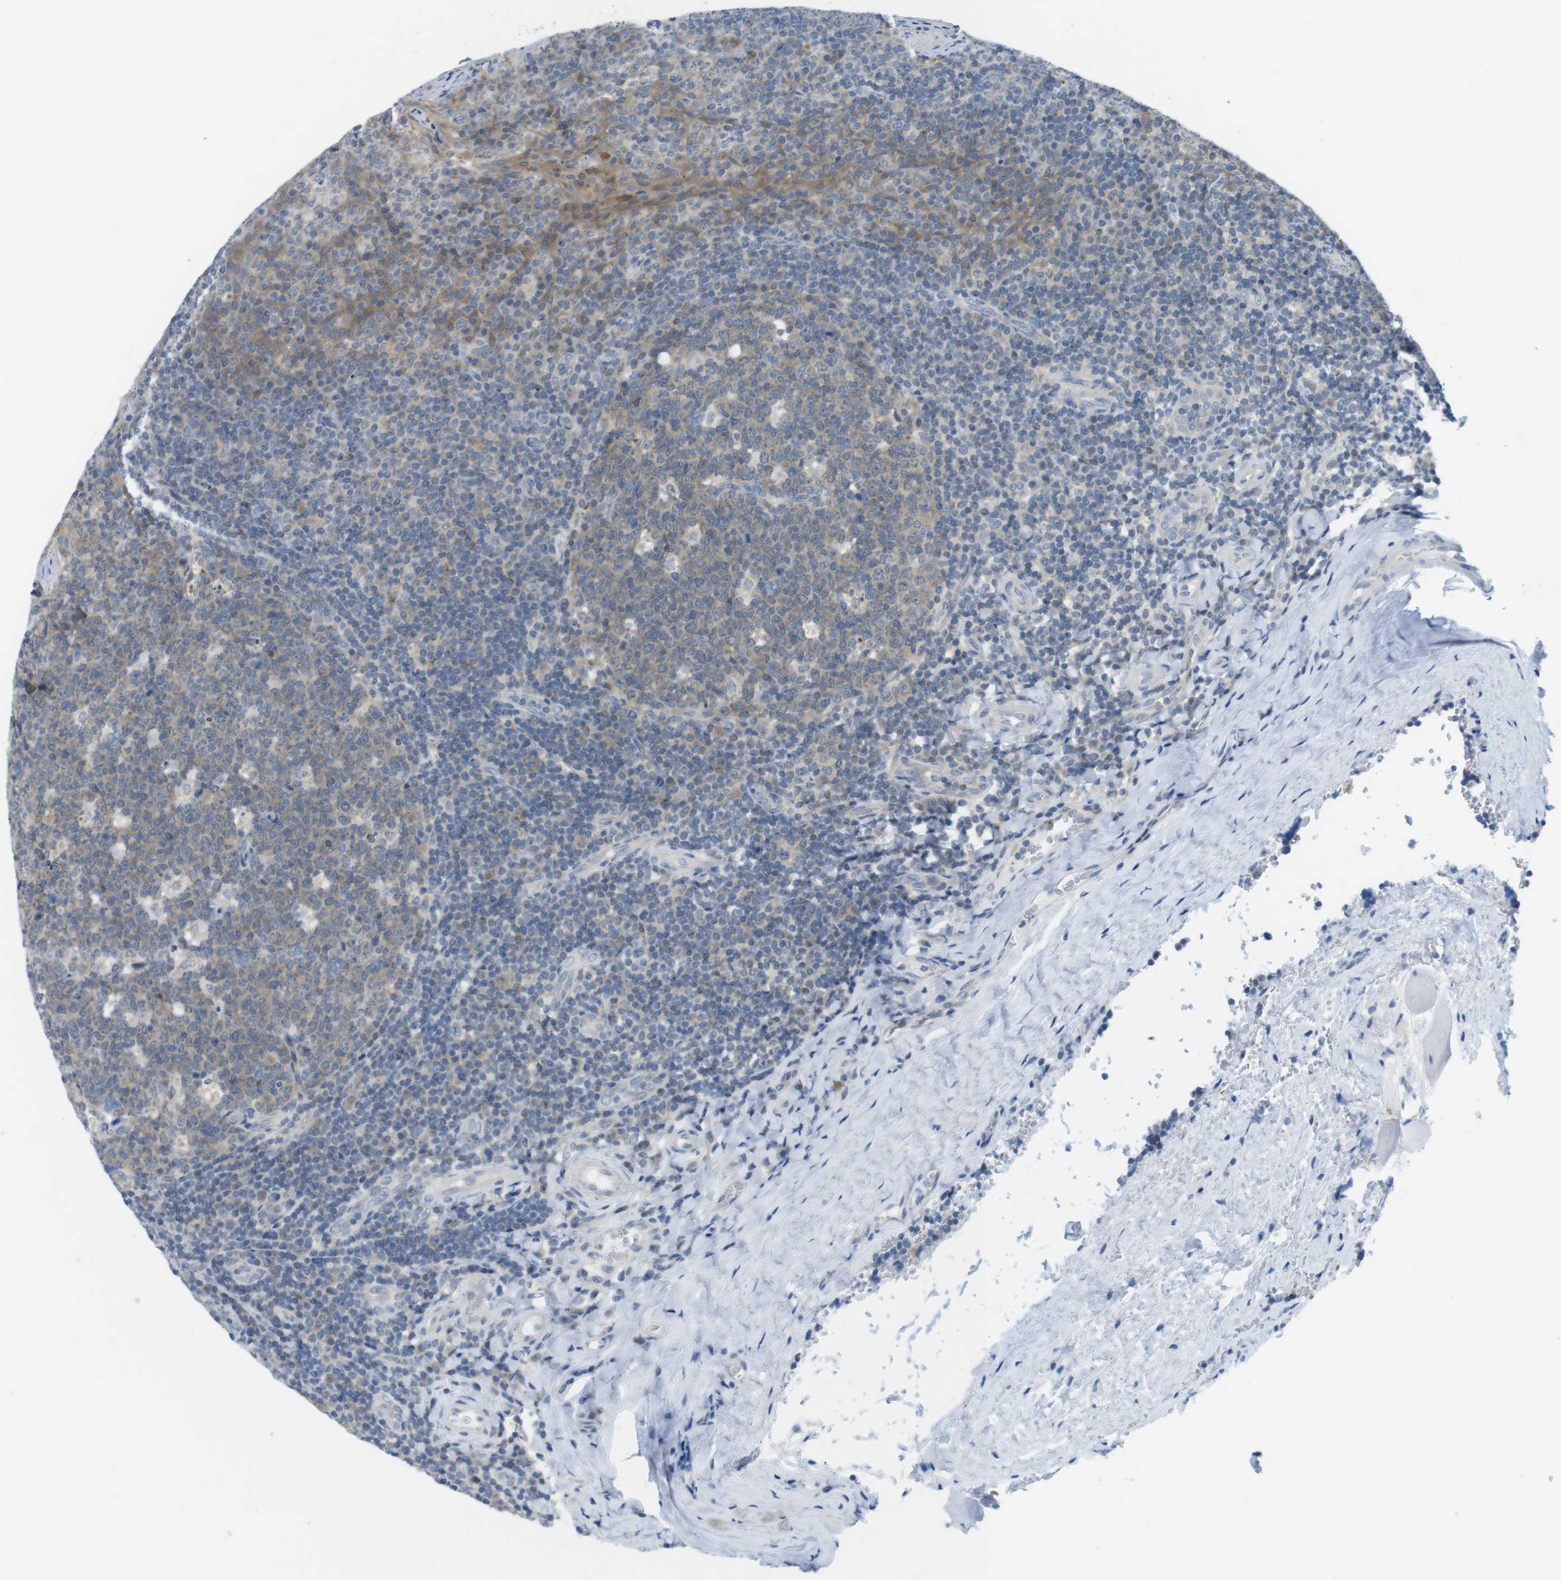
{"staining": {"intensity": "weak", "quantity": "25%-75%", "location": "cytoplasmic/membranous"}, "tissue": "tonsil", "cell_type": "Germinal center cells", "image_type": "normal", "snomed": [{"axis": "morphology", "description": "Normal tissue, NOS"}, {"axis": "topography", "description": "Tonsil"}], "caption": "This is a micrograph of IHC staining of benign tonsil, which shows weak staining in the cytoplasmic/membranous of germinal center cells.", "gene": "CASP2", "patient": {"sex": "male", "age": 17}}